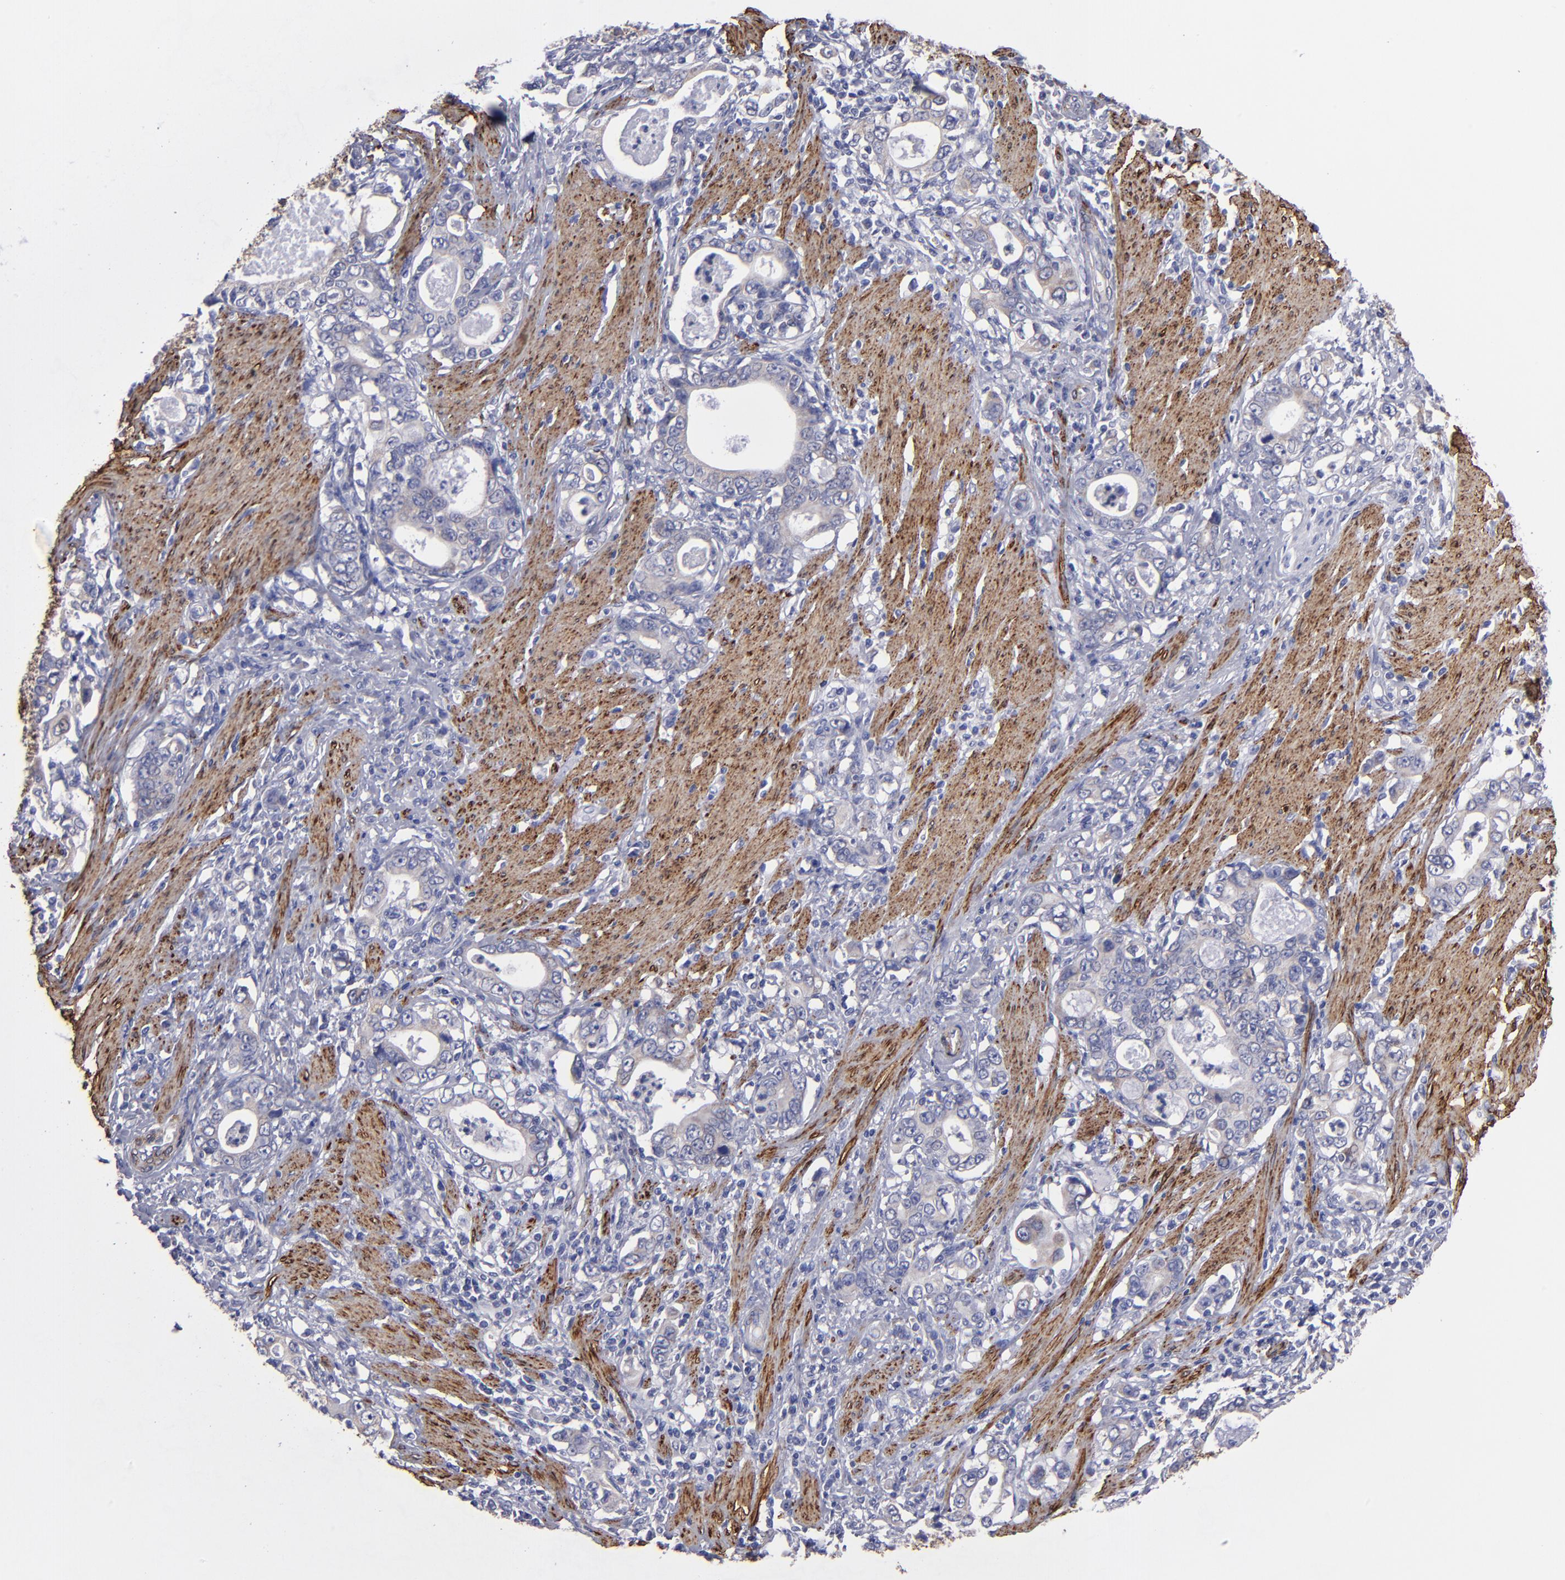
{"staining": {"intensity": "weak", "quantity": "25%-75%", "location": "cytoplasmic/membranous"}, "tissue": "stomach cancer", "cell_type": "Tumor cells", "image_type": "cancer", "snomed": [{"axis": "morphology", "description": "Adenocarcinoma, NOS"}, {"axis": "topography", "description": "Stomach, lower"}], "caption": "The immunohistochemical stain highlights weak cytoplasmic/membranous positivity in tumor cells of stomach cancer (adenocarcinoma) tissue. (IHC, brightfield microscopy, high magnification).", "gene": "SLMAP", "patient": {"sex": "female", "age": 72}}